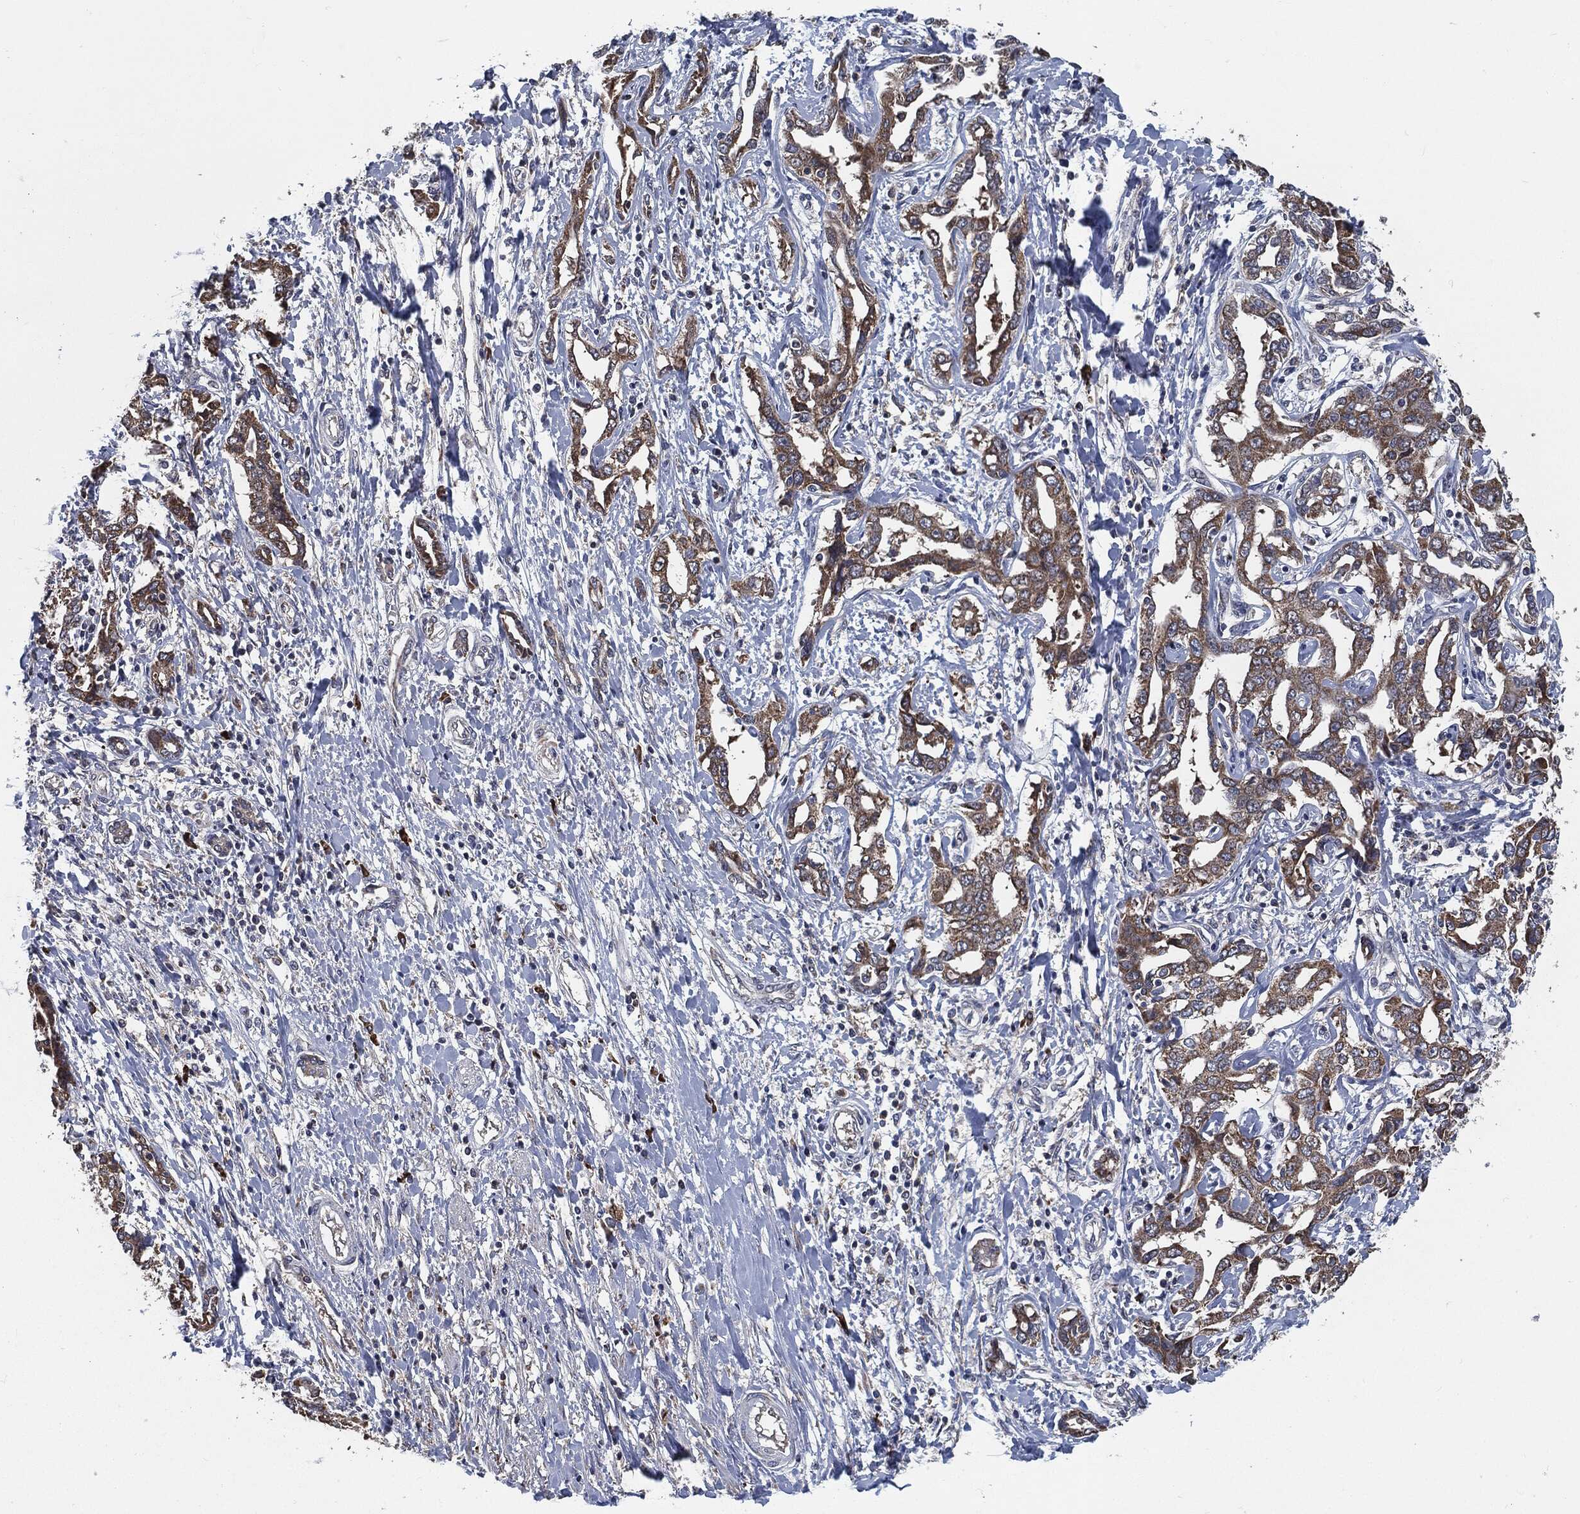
{"staining": {"intensity": "strong", "quantity": ">75%", "location": "cytoplasmic/membranous"}, "tissue": "liver cancer", "cell_type": "Tumor cells", "image_type": "cancer", "snomed": [{"axis": "morphology", "description": "Cholangiocarcinoma"}, {"axis": "topography", "description": "Liver"}], "caption": "The micrograph exhibits staining of liver cancer (cholangiocarcinoma), revealing strong cytoplasmic/membranous protein expression (brown color) within tumor cells.", "gene": "PRDX4", "patient": {"sex": "male", "age": 59}}